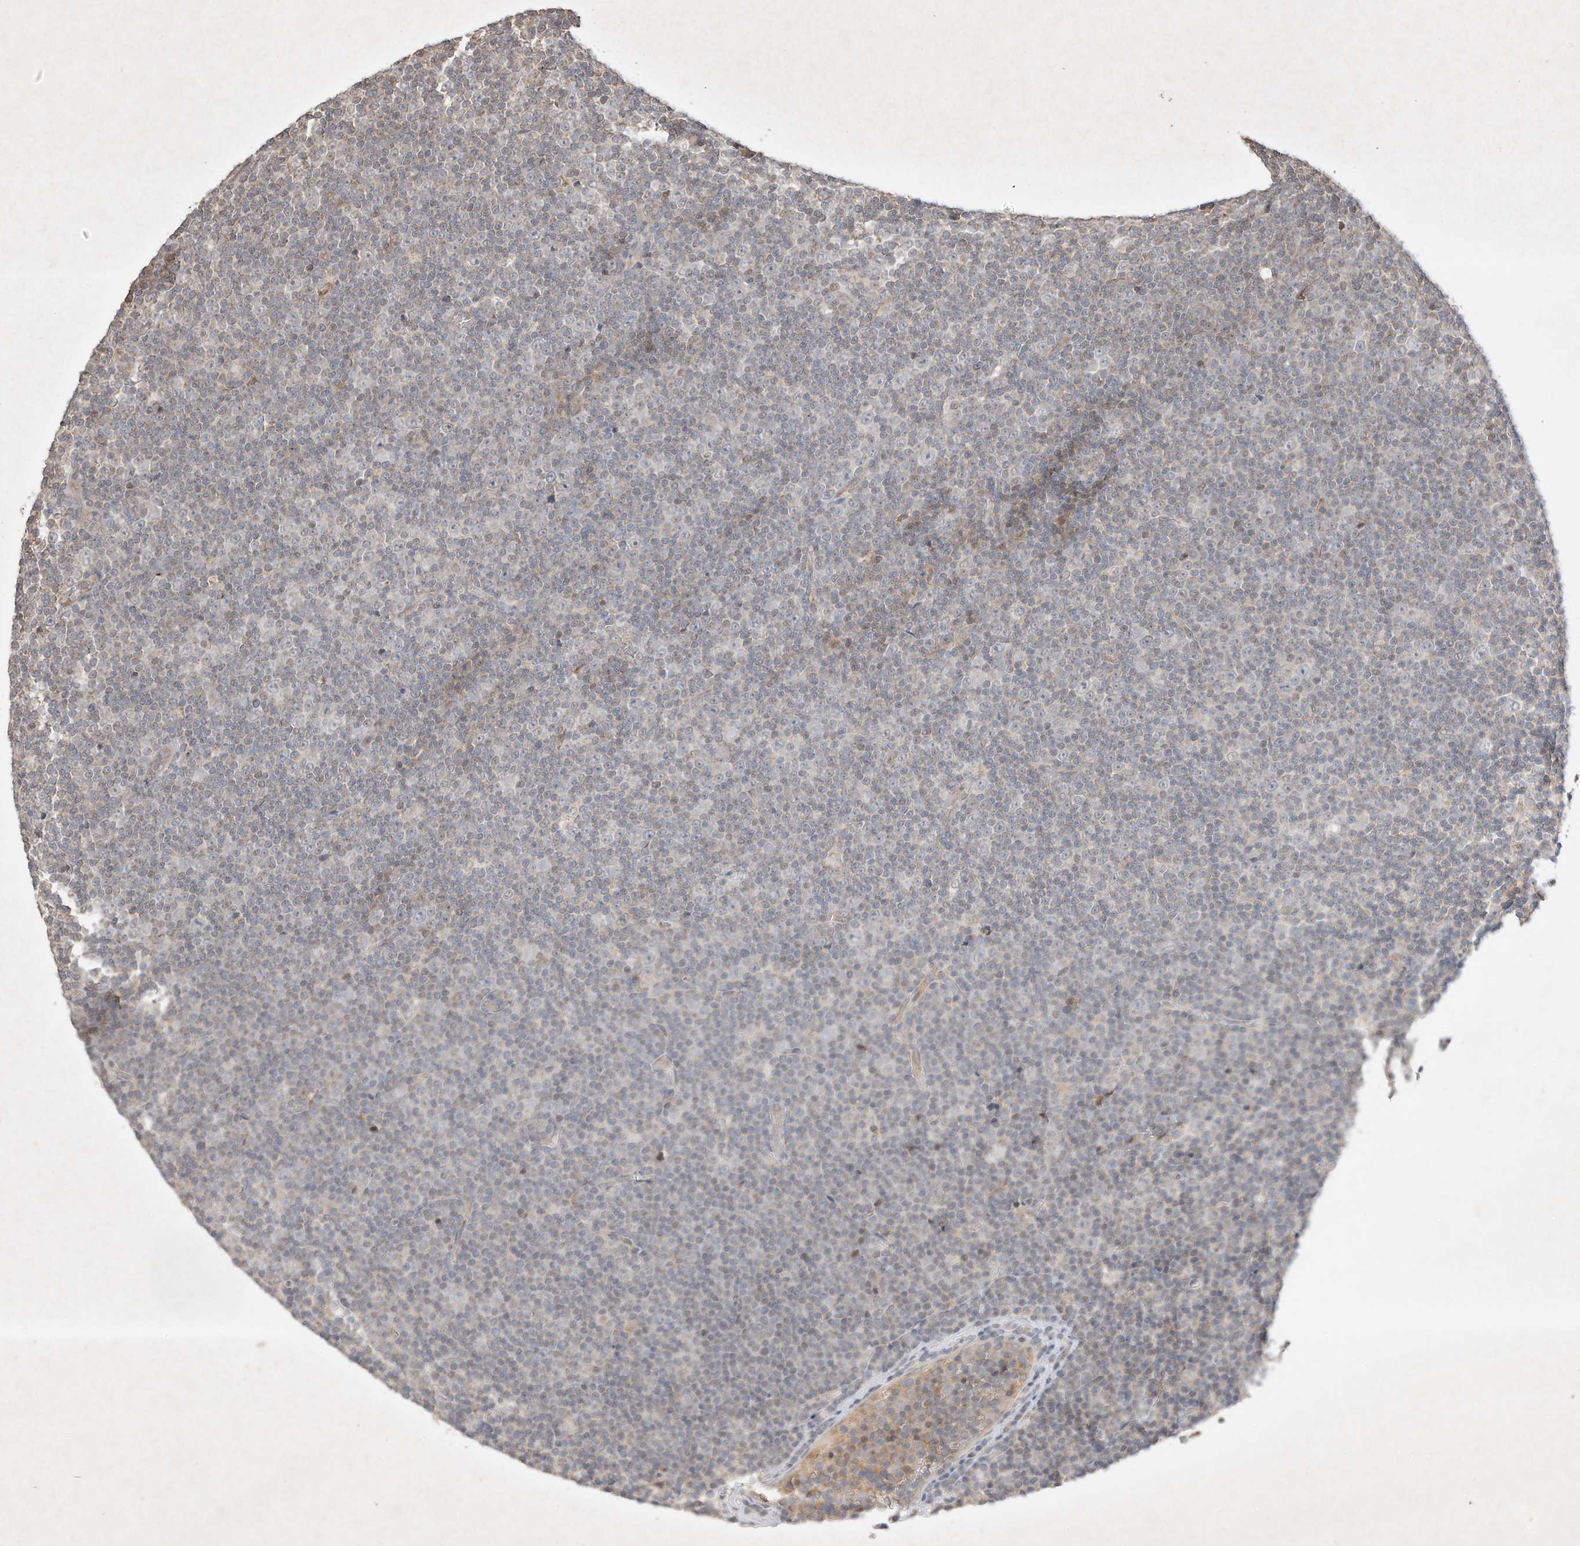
{"staining": {"intensity": "negative", "quantity": "none", "location": "none"}, "tissue": "lymphoma", "cell_type": "Tumor cells", "image_type": "cancer", "snomed": [{"axis": "morphology", "description": "Malignant lymphoma, non-Hodgkin's type, Low grade"}, {"axis": "topography", "description": "Lymph node"}], "caption": "An immunohistochemistry histopathology image of lymphoma is shown. There is no staining in tumor cells of lymphoma.", "gene": "BTRC", "patient": {"sex": "female", "age": 67}}